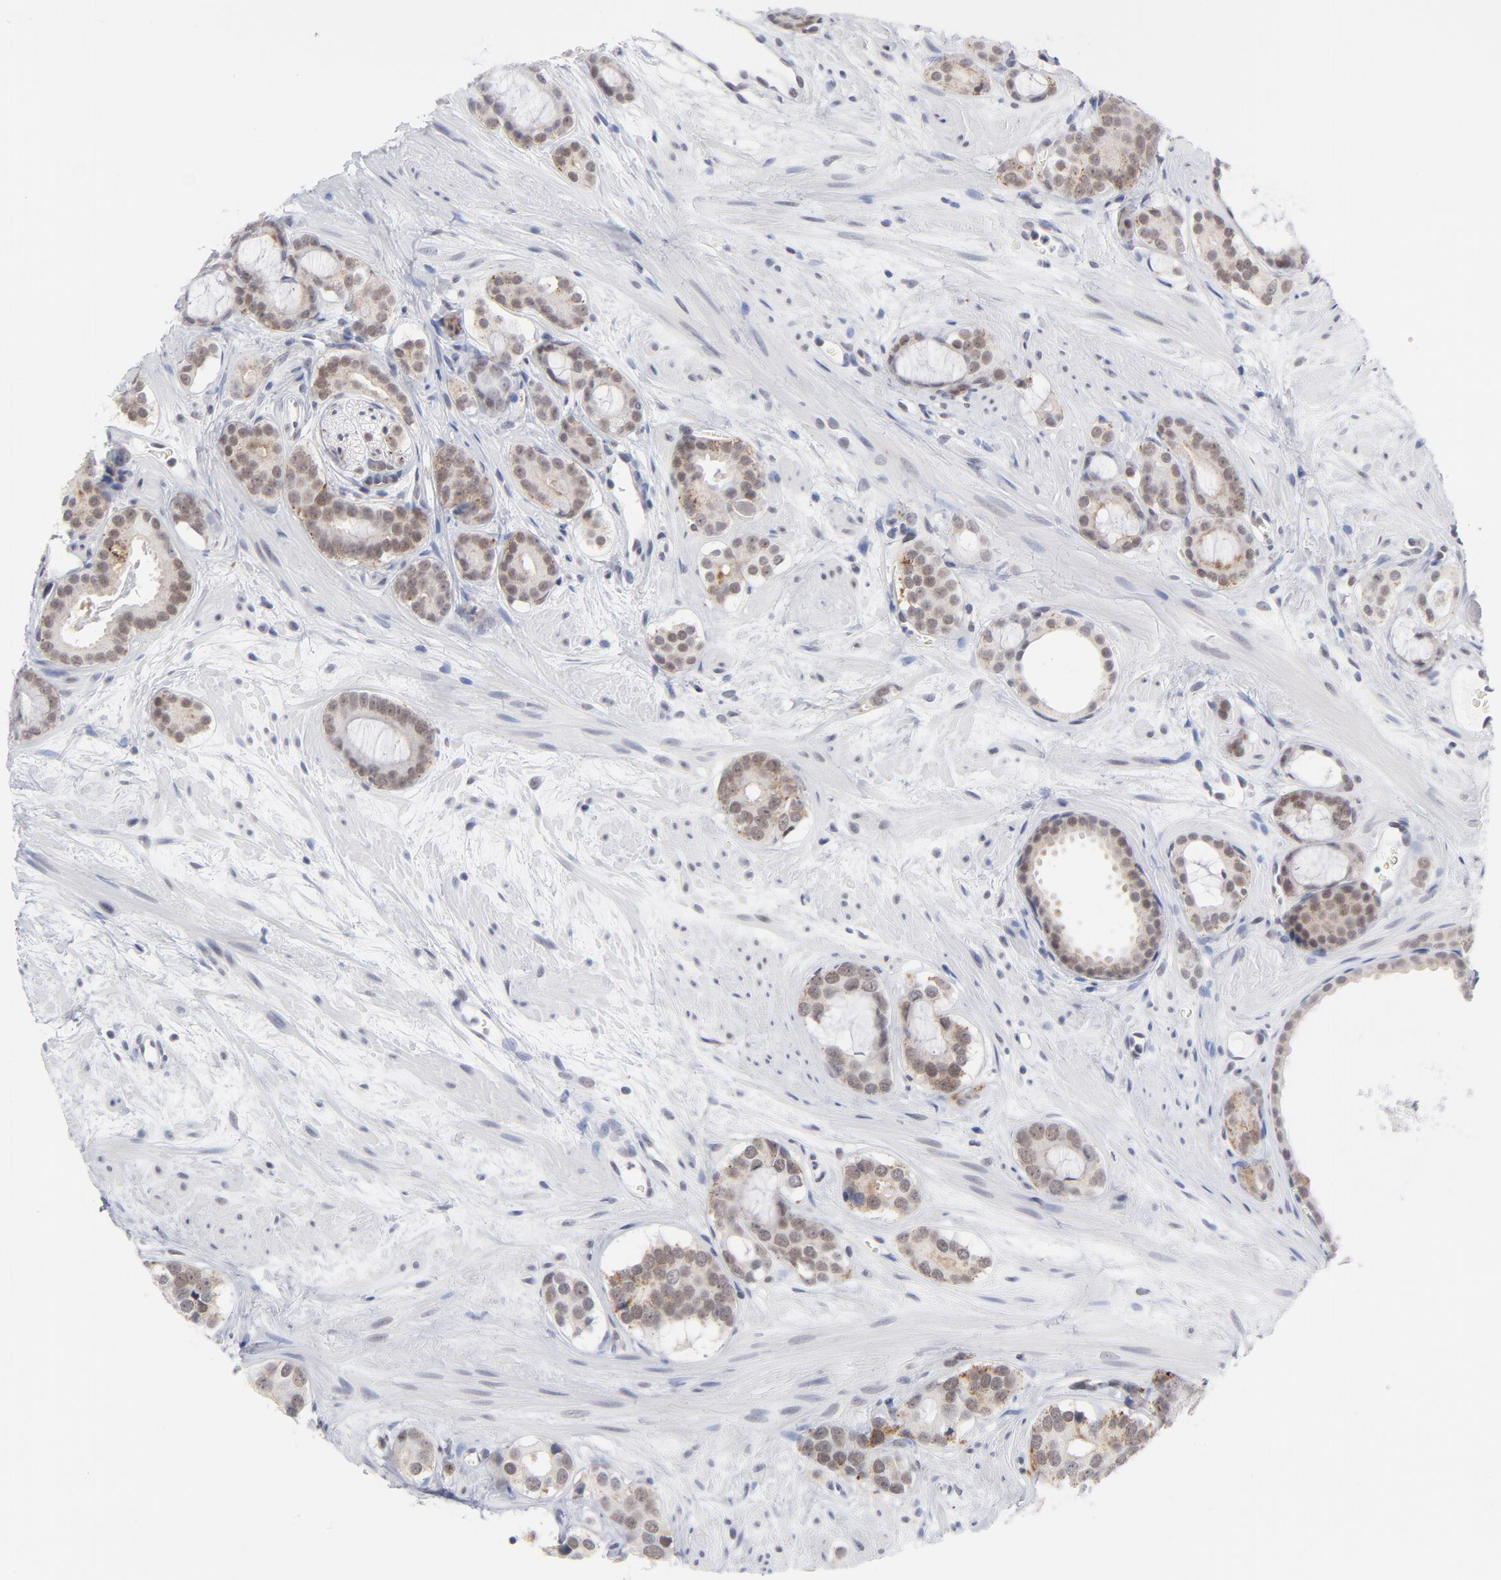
{"staining": {"intensity": "moderate", "quantity": "25%-75%", "location": "cytoplasmic/membranous,nuclear"}, "tissue": "prostate cancer", "cell_type": "Tumor cells", "image_type": "cancer", "snomed": [{"axis": "morphology", "description": "Adenocarcinoma, Low grade"}, {"axis": "topography", "description": "Prostate"}], "caption": "DAB (3,3'-diaminobenzidine) immunohistochemical staining of human adenocarcinoma (low-grade) (prostate) displays moderate cytoplasmic/membranous and nuclear protein positivity in about 25%-75% of tumor cells.", "gene": "BAP1", "patient": {"sex": "male", "age": 57}}